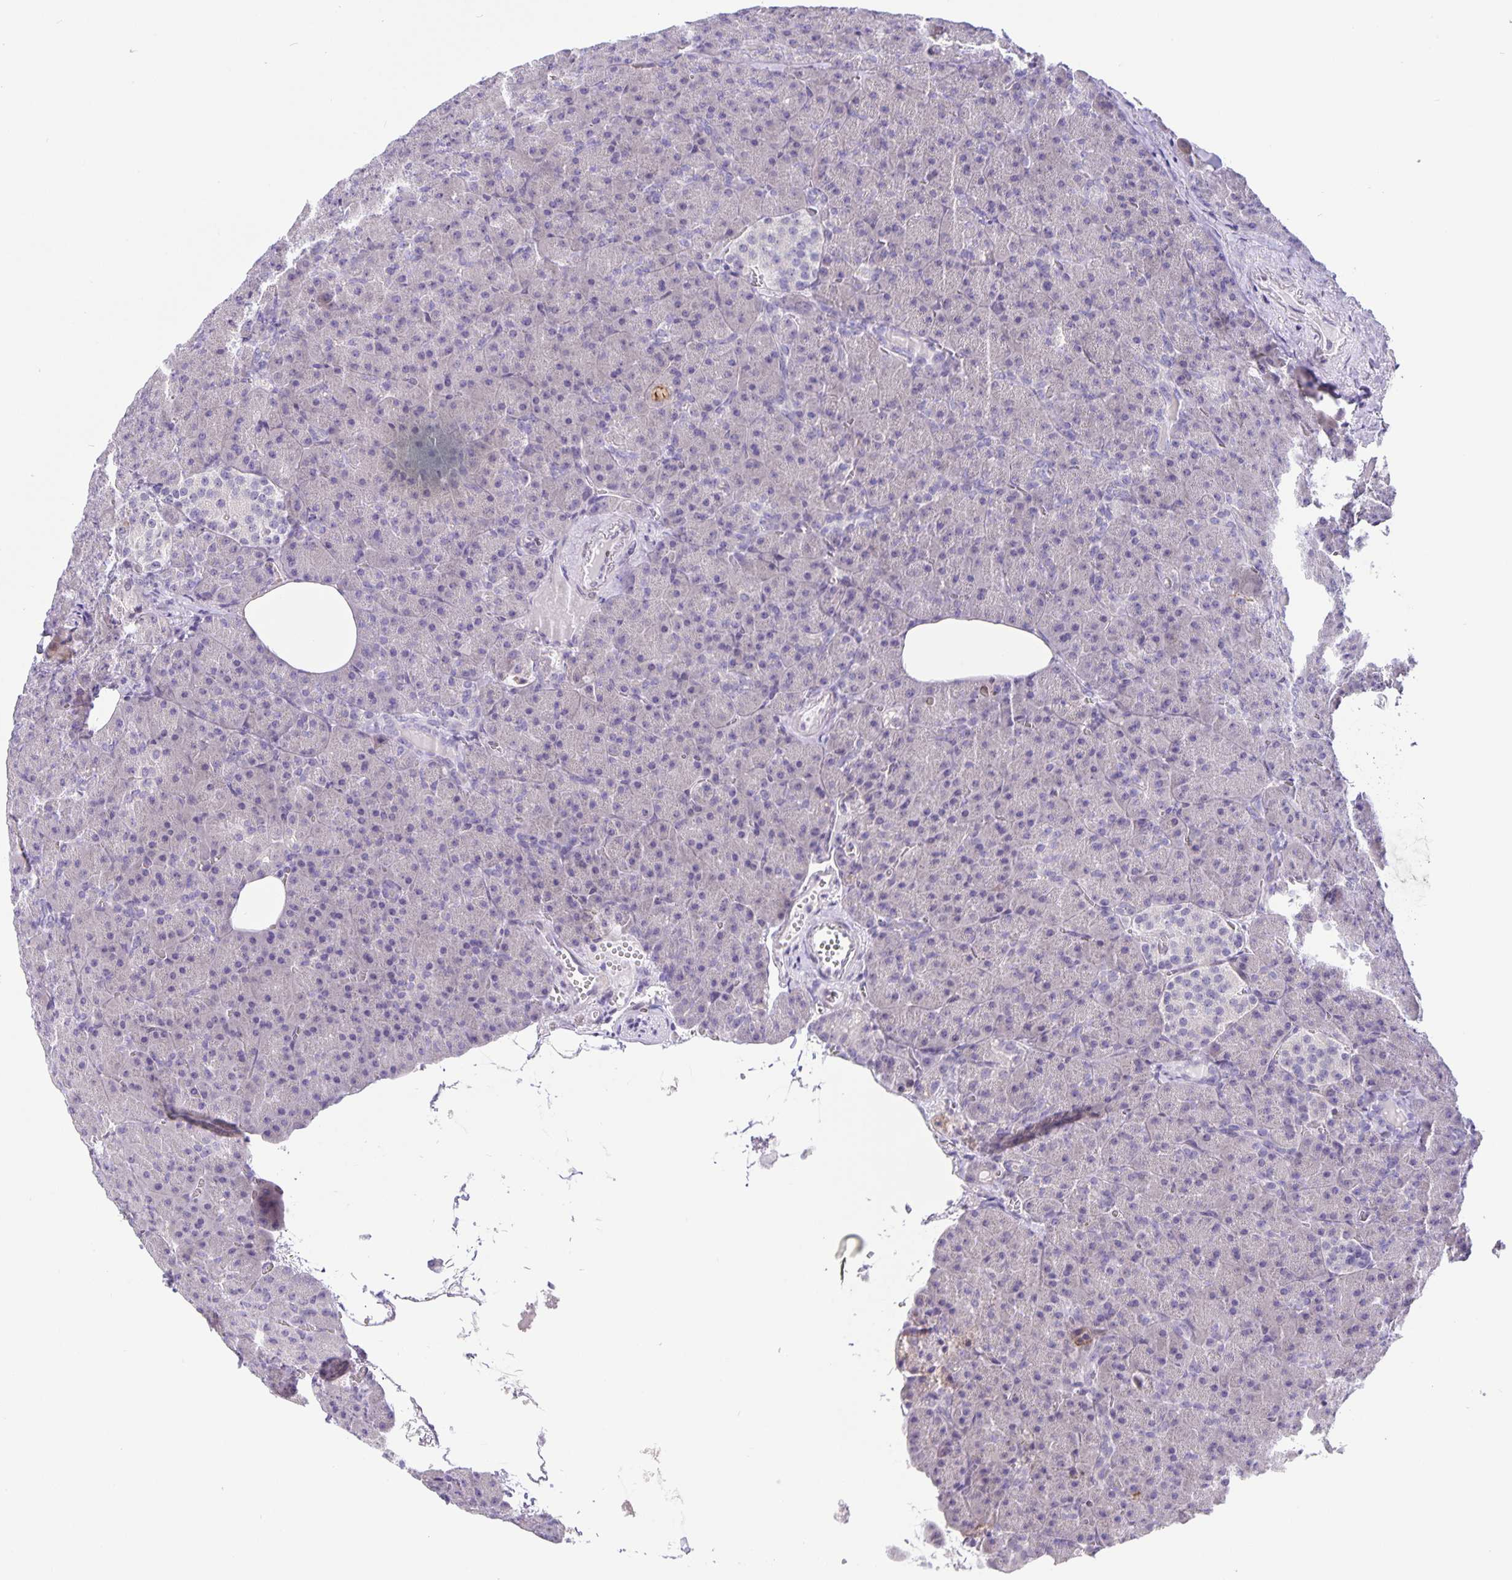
{"staining": {"intensity": "negative", "quantity": "none", "location": "none"}, "tissue": "pancreas", "cell_type": "Exocrine glandular cells", "image_type": "normal", "snomed": [{"axis": "morphology", "description": "Normal tissue, NOS"}, {"axis": "topography", "description": "Pancreas"}], "caption": "Immunohistochemistry (IHC) micrograph of unremarkable pancreas stained for a protein (brown), which demonstrates no staining in exocrine glandular cells. (DAB (3,3'-diaminobenzidine) immunohistochemistry (IHC), high magnification).", "gene": "FOSL2", "patient": {"sex": "female", "age": 74}}